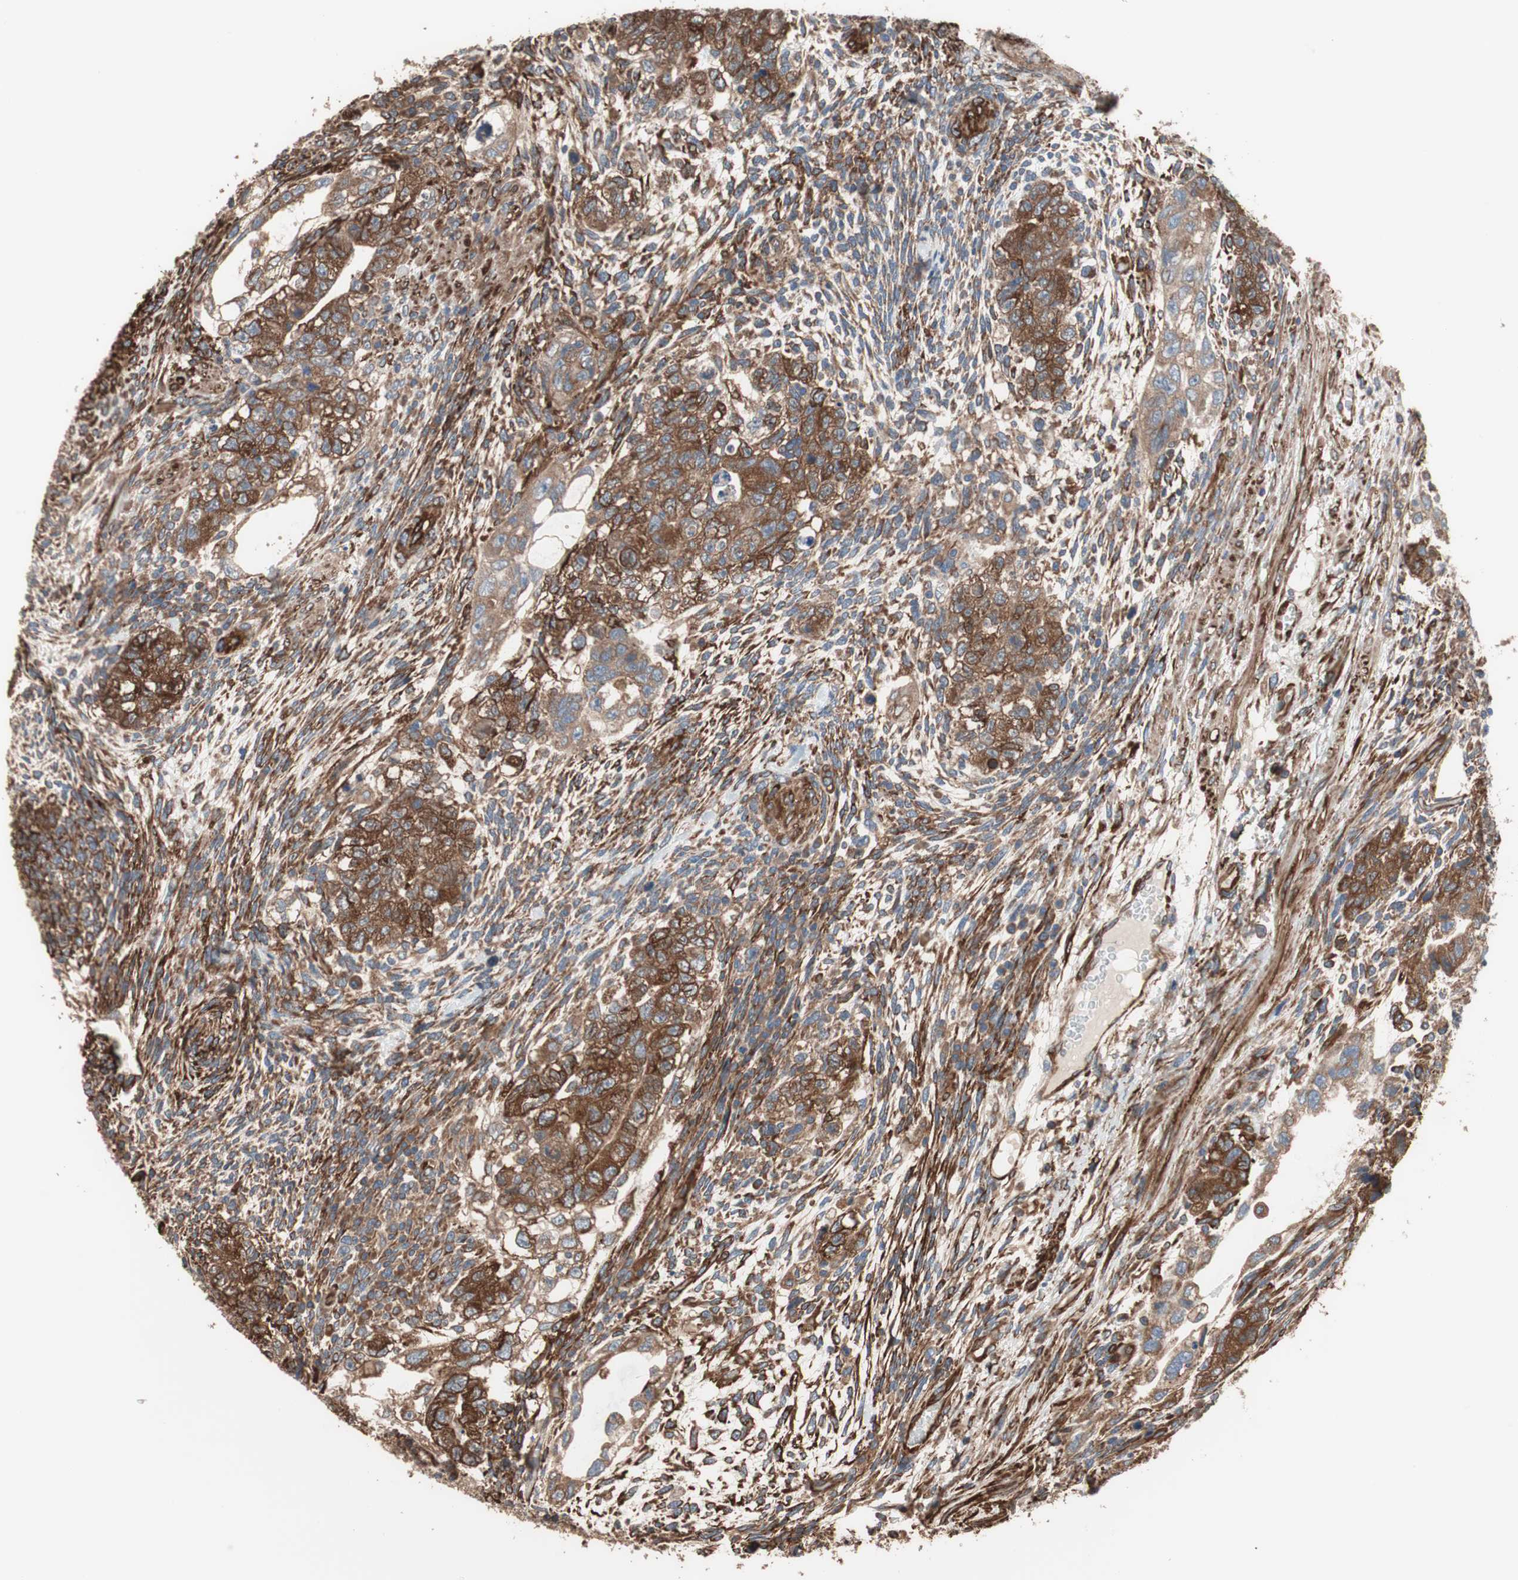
{"staining": {"intensity": "strong", "quantity": ">75%", "location": "cytoplasmic/membranous"}, "tissue": "testis cancer", "cell_type": "Tumor cells", "image_type": "cancer", "snomed": [{"axis": "morphology", "description": "Normal tissue, NOS"}, {"axis": "morphology", "description": "Carcinoma, Embryonal, NOS"}, {"axis": "topography", "description": "Testis"}], "caption": "High-power microscopy captured an immunohistochemistry (IHC) micrograph of testis embryonal carcinoma, revealing strong cytoplasmic/membranous staining in about >75% of tumor cells.", "gene": "GPSM2", "patient": {"sex": "male", "age": 36}}